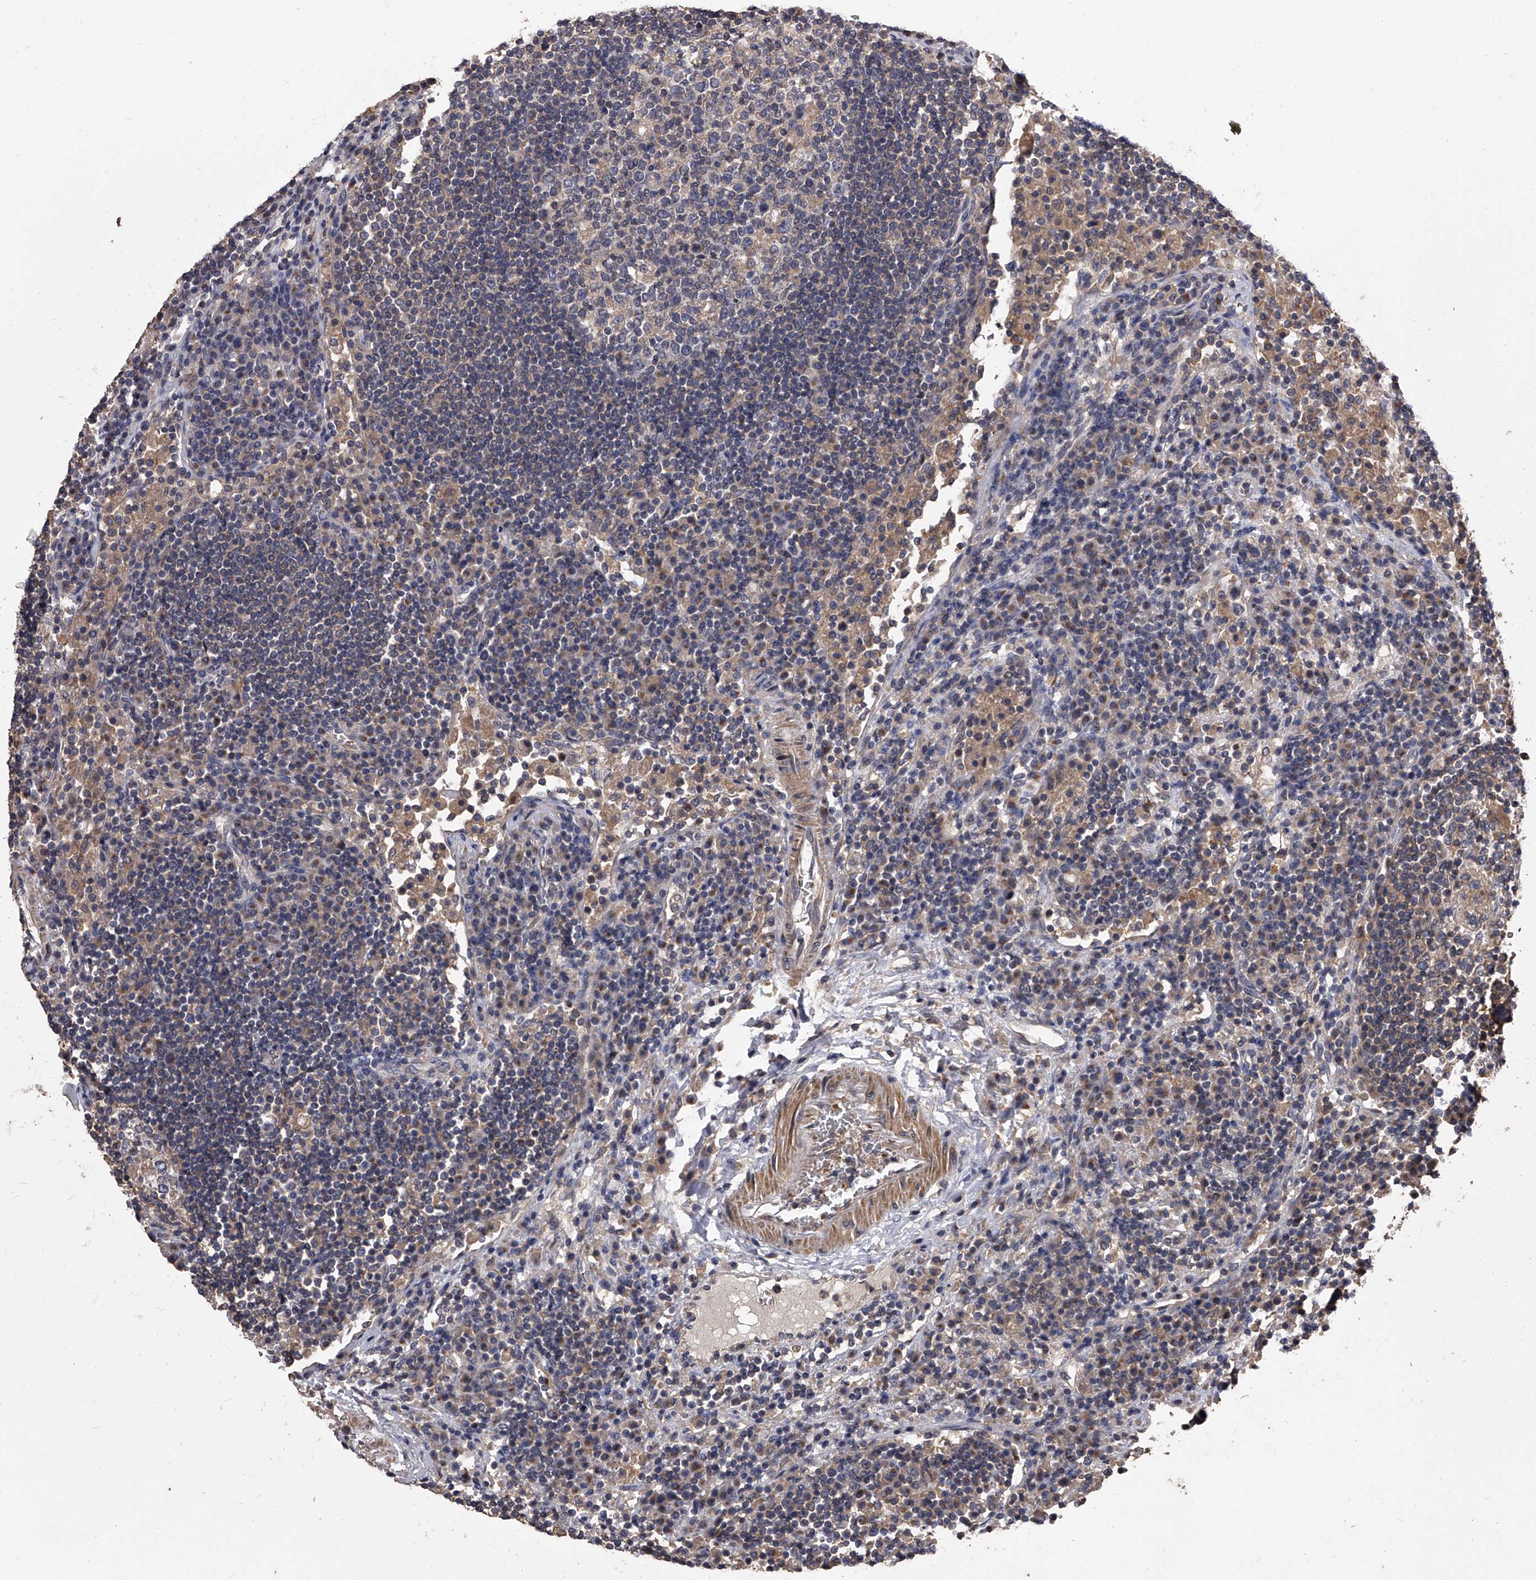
{"staining": {"intensity": "negative", "quantity": "none", "location": "none"}, "tissue": "lymph node", "cell_type": "Germinal center cells", "image_type": "normal", "snomed": [{"axis": "morphology", "description": "Normal tissue, NOS"}, {"axis": "topography", "description": "Lymph node"}], "caption": "This is an IHC micrograph of benign human lymph node. There is no positivity in germinal center cells.", "gene": "STK36", "patient": {"sex": "female", "age": 53}}